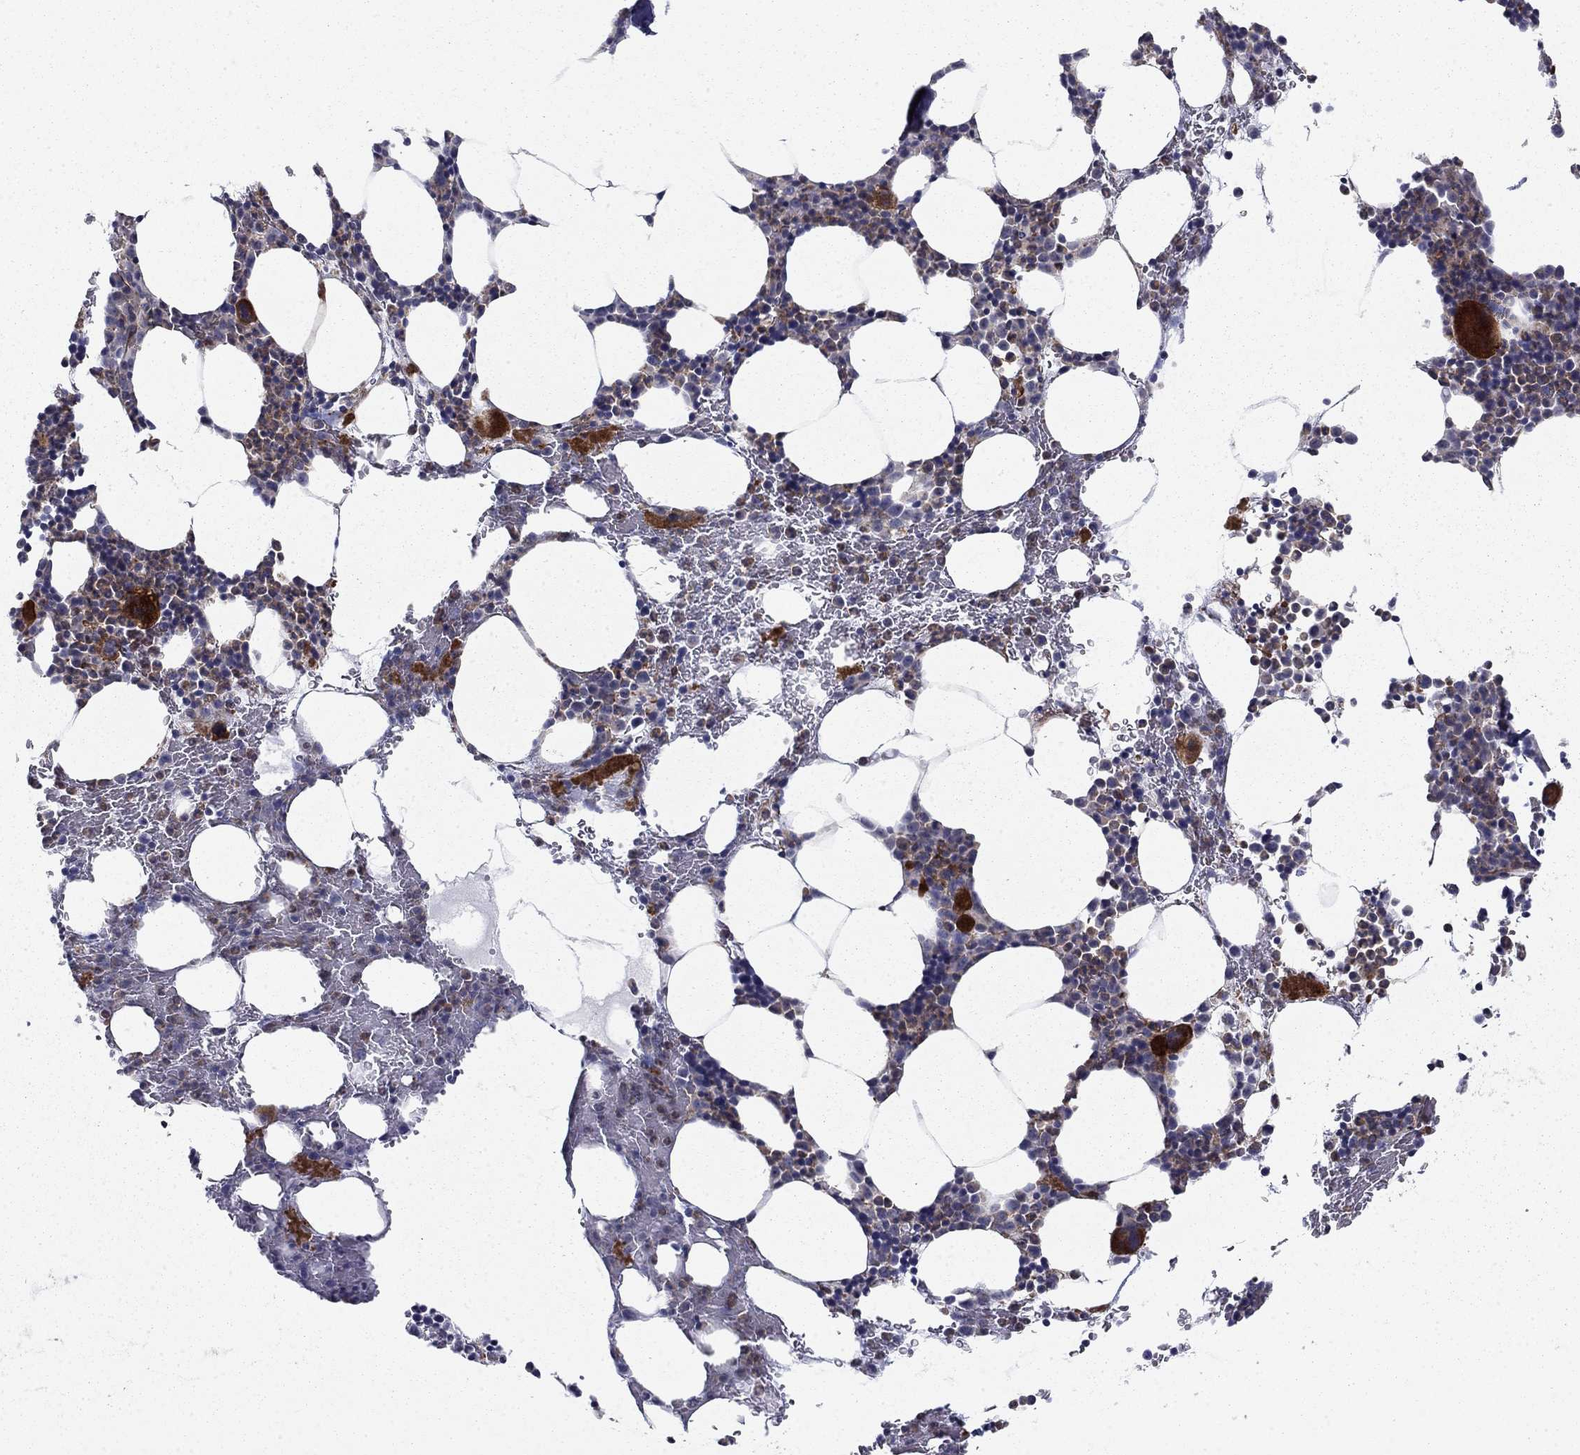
{"staining": {"intensity": "strong", "quantity": "25%-75%", "location": "cytoplasmic/membranous"}, "tissue": "bone marrow", "cell_type": "Hematopoietic cells", "image_type": "normal", "snomed": [{"axis": "morphology", "description": "Normal tissue, NOS"}, {"axis": "topography", "description": "Bone marrow"}], "caption": "Unremarkable bone marrow displays strong cytoplasmic/membranous staining in approximately 25%-75% of hematopoietic cells.", "gene": "KRBA1", "patient": {"sex": "male", "age": 83}}